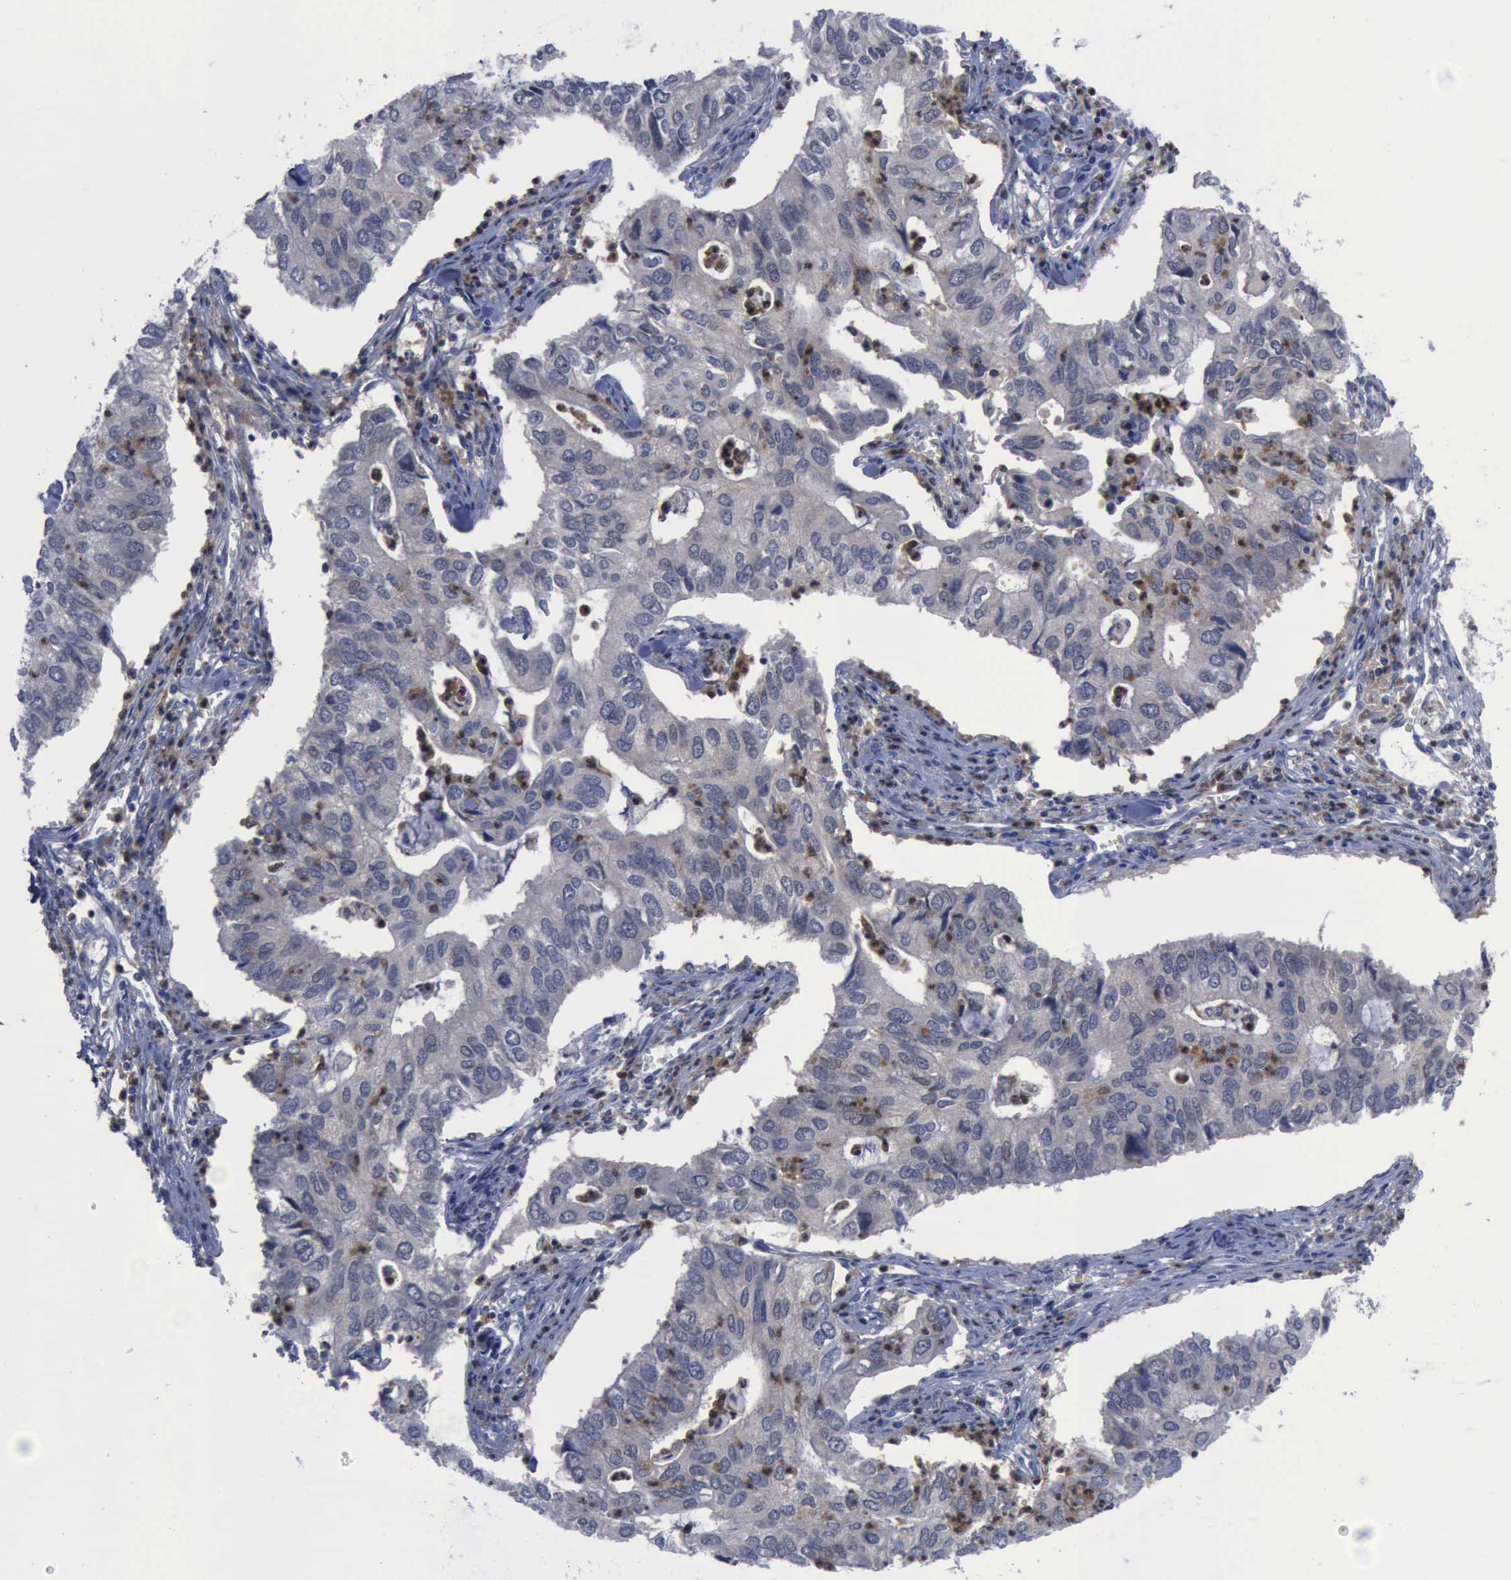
{"staining": {"intensity": "negative", "quantity": "none", "location": "none"}, "tissue": "lung cancer", "cell_type": "Tumor cells", "image_type": "cancer", "snomed": [{"axis": "morphology", "description": "Adenocarcinoma, NOS"}, {"axis": "topography", "description": "Lung"}], "caption": "Protein analysis of lung adenocarcinoma exhibits no significant expression in tumor cells. (DAB immunohistochemistry visualized using brightfield microscopy, high magnification).", "gene": "CSTA", "patient": {"sex": "male", "age": 48}}